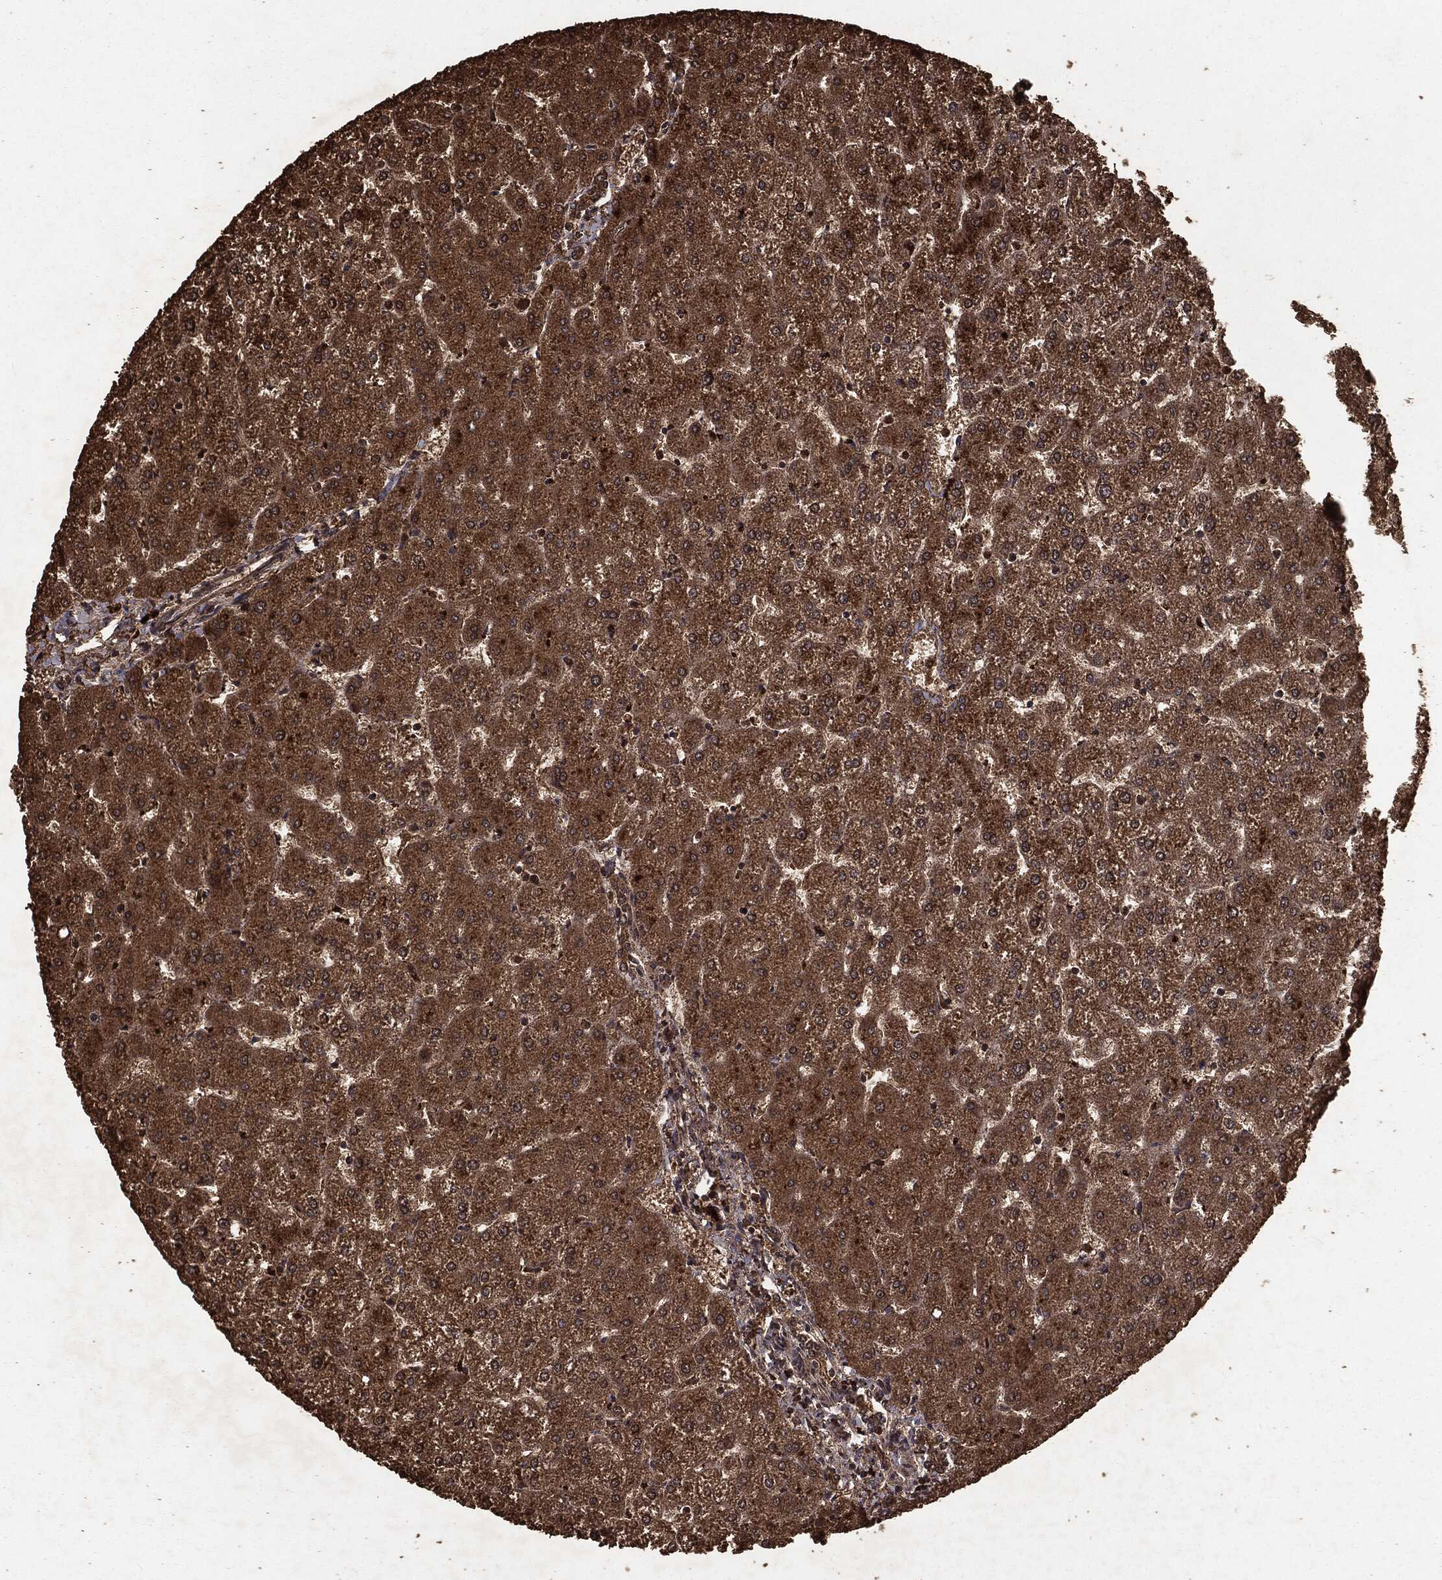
{"staining": {"intensity": "moderate", "quantity": ">75%", "location": "cytoplasmic/membranous"}, "tissue": "liver", "cell_type": "Cholangiocytes", "image_type": "normal", "snomed": [{"axis": "morphology", "description": "Normal tissue, NOS"}, {"axis": "topography", "description": "Liver"}], "caption": "Protein analysis of unremarkable liver demonstrates moderate cytoplasmic/membranous staining in approximately >75% of cholangiocytes.", "gene": "NME1", "patient": {"sex": "female", "age": 32}}